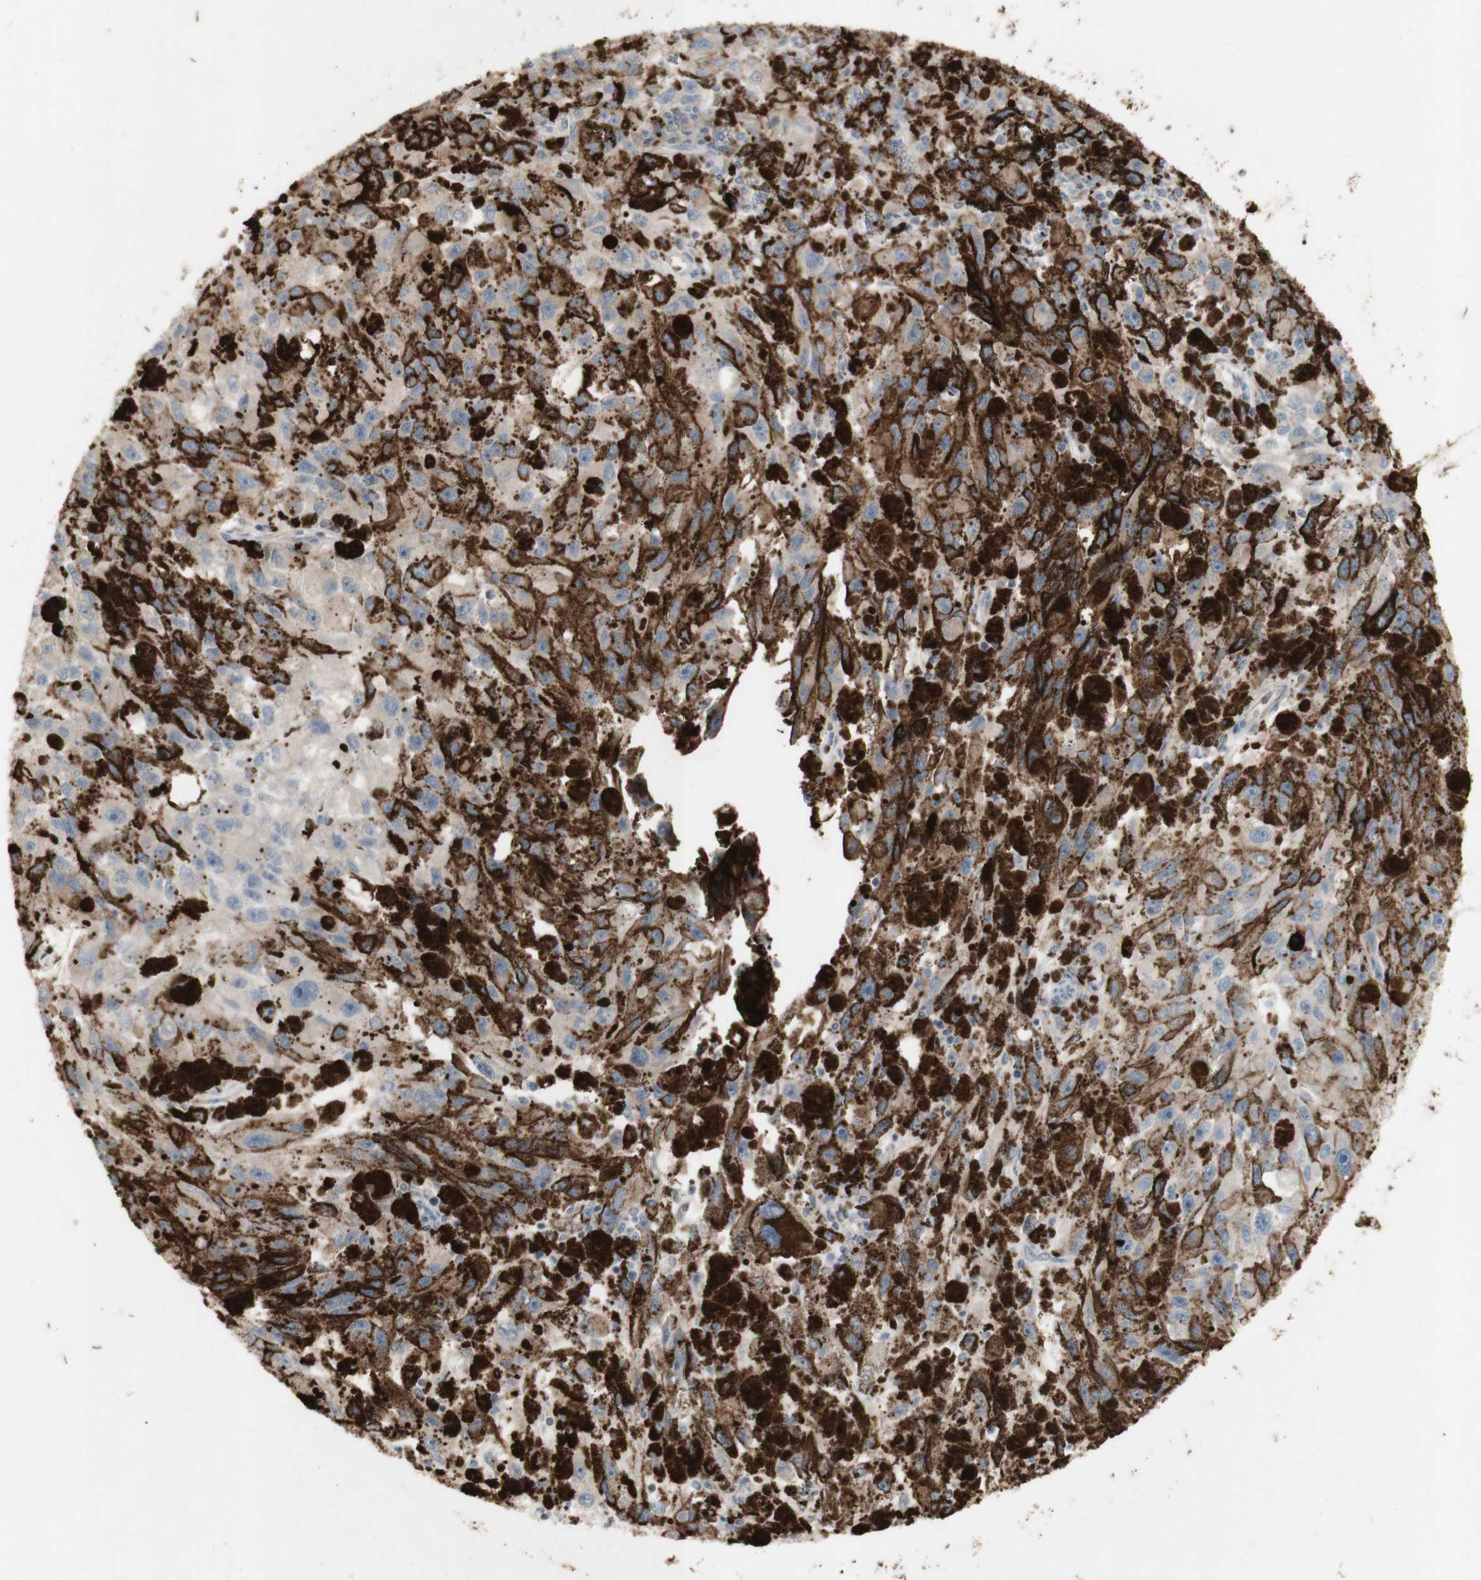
{"staining": {"intensity": "negative", "quantity": "none", "location": "none"}, "tissue": "melanoma", "cell_type": "Tumor cells", "image_type": "cancer", "snomed": [{"axis": "morphology", "description": "Malignant melanoma, NOS"}, {"axis": "topography", "description": "Skin"}], "caption": "IHC micrograph of neoplastic tissue: human melanoma stained with DAB (3,3'-diaminobenzidine) displays no significant protein expression in tumor cells.", "gene": "INS", "patient": {"sex": "female", "age": 104}}